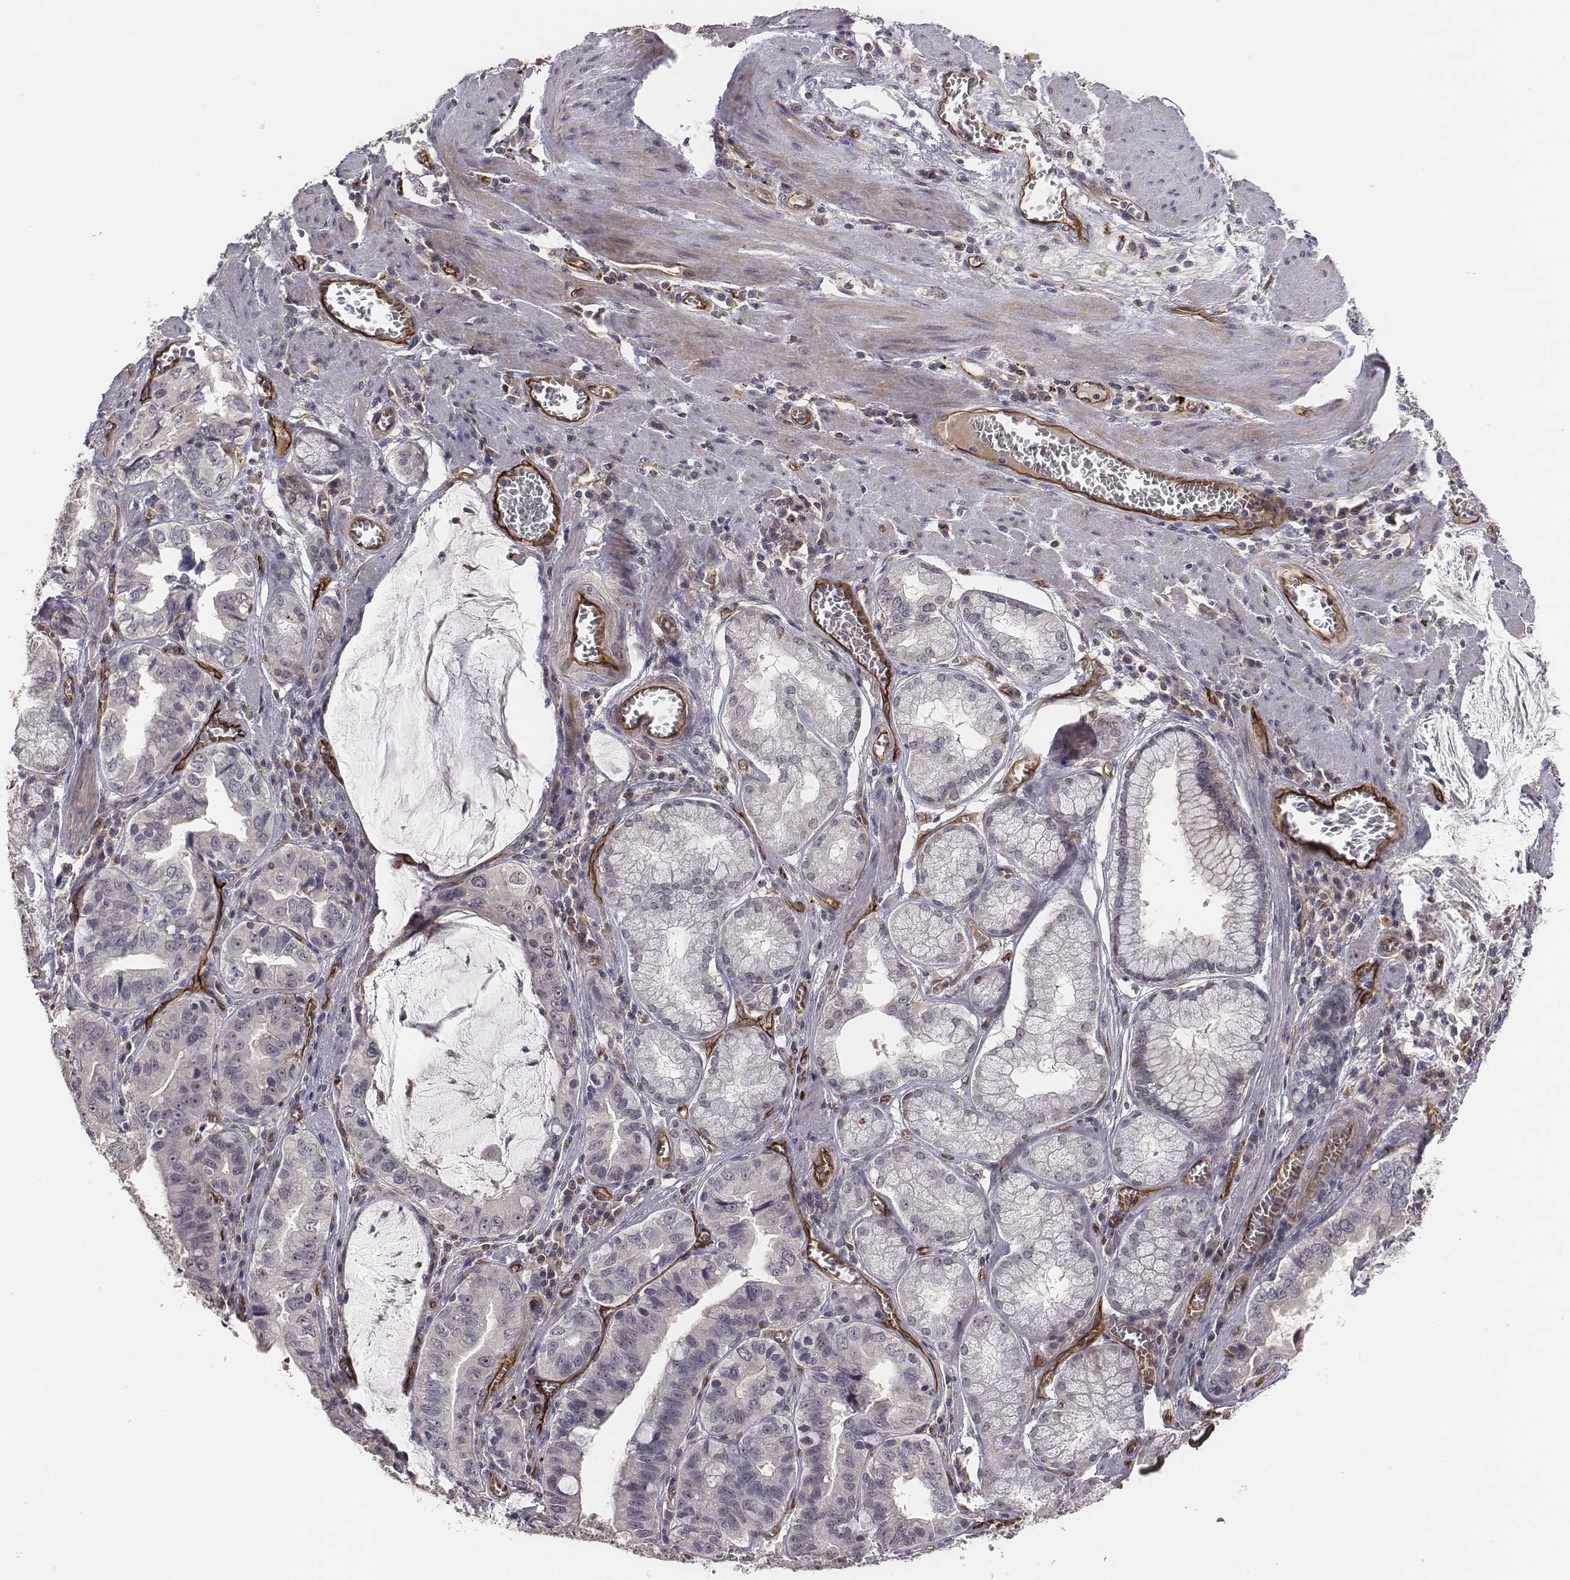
{"staining": {"intensity": "negative", "quantity": "none", "location": "none"}, "tissue": "stomach cancer", "cell_type": "Tumor cells", "image_type": "cancer", "snomed": [{"axis": "morphology", "description": "Adenocarcinoma, NOS"}, {"axis": "topography", "description": "Stomach, lower"}], "caption": "DAB immunohistochemical staining of human stomach adenocarcinoma reveals no significant expression in tumor cells.", "gene": "PTPRG", "patient": {"sex": "female", "age": 76}}